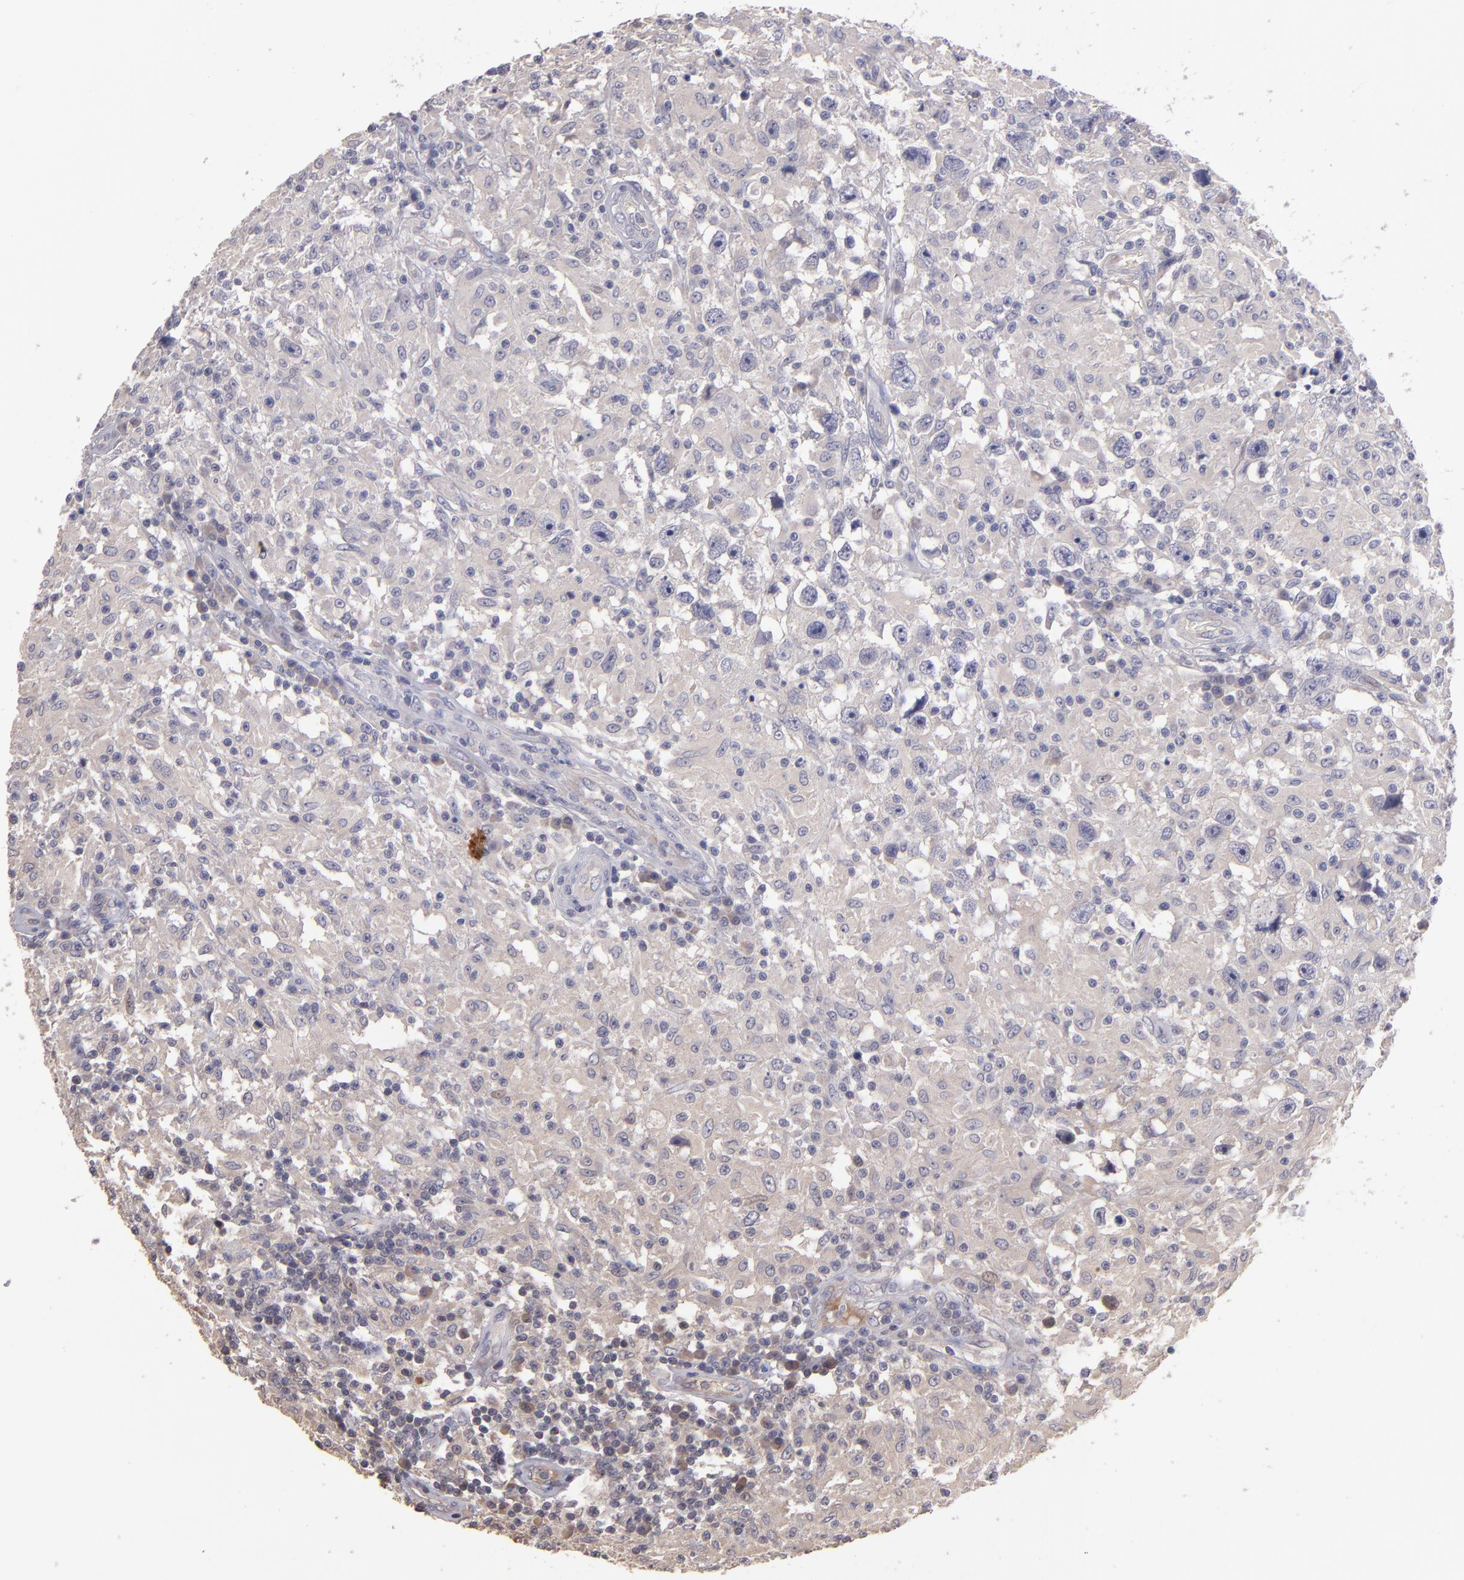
{"staining": {"intensity": "negative", "quantity": "none", "location": "none"}, "tissue": "testis cancer", "cell_type": "Tumor cells", "image_type": "cancer", "snomed": [{"axis": "morphology", "description": "Seminoma, NOS"}, {"axis": "topography", "description": "Testis"}], "caption": "An IHC image of seminoma (testis) is shown. There is no staining in tumor cells of seminoma (testis). (Brightfield microscopy of DAB IHC at high magnification).", "gene": "GNAZ", "patient": {"sex": "male", "age": 34}}